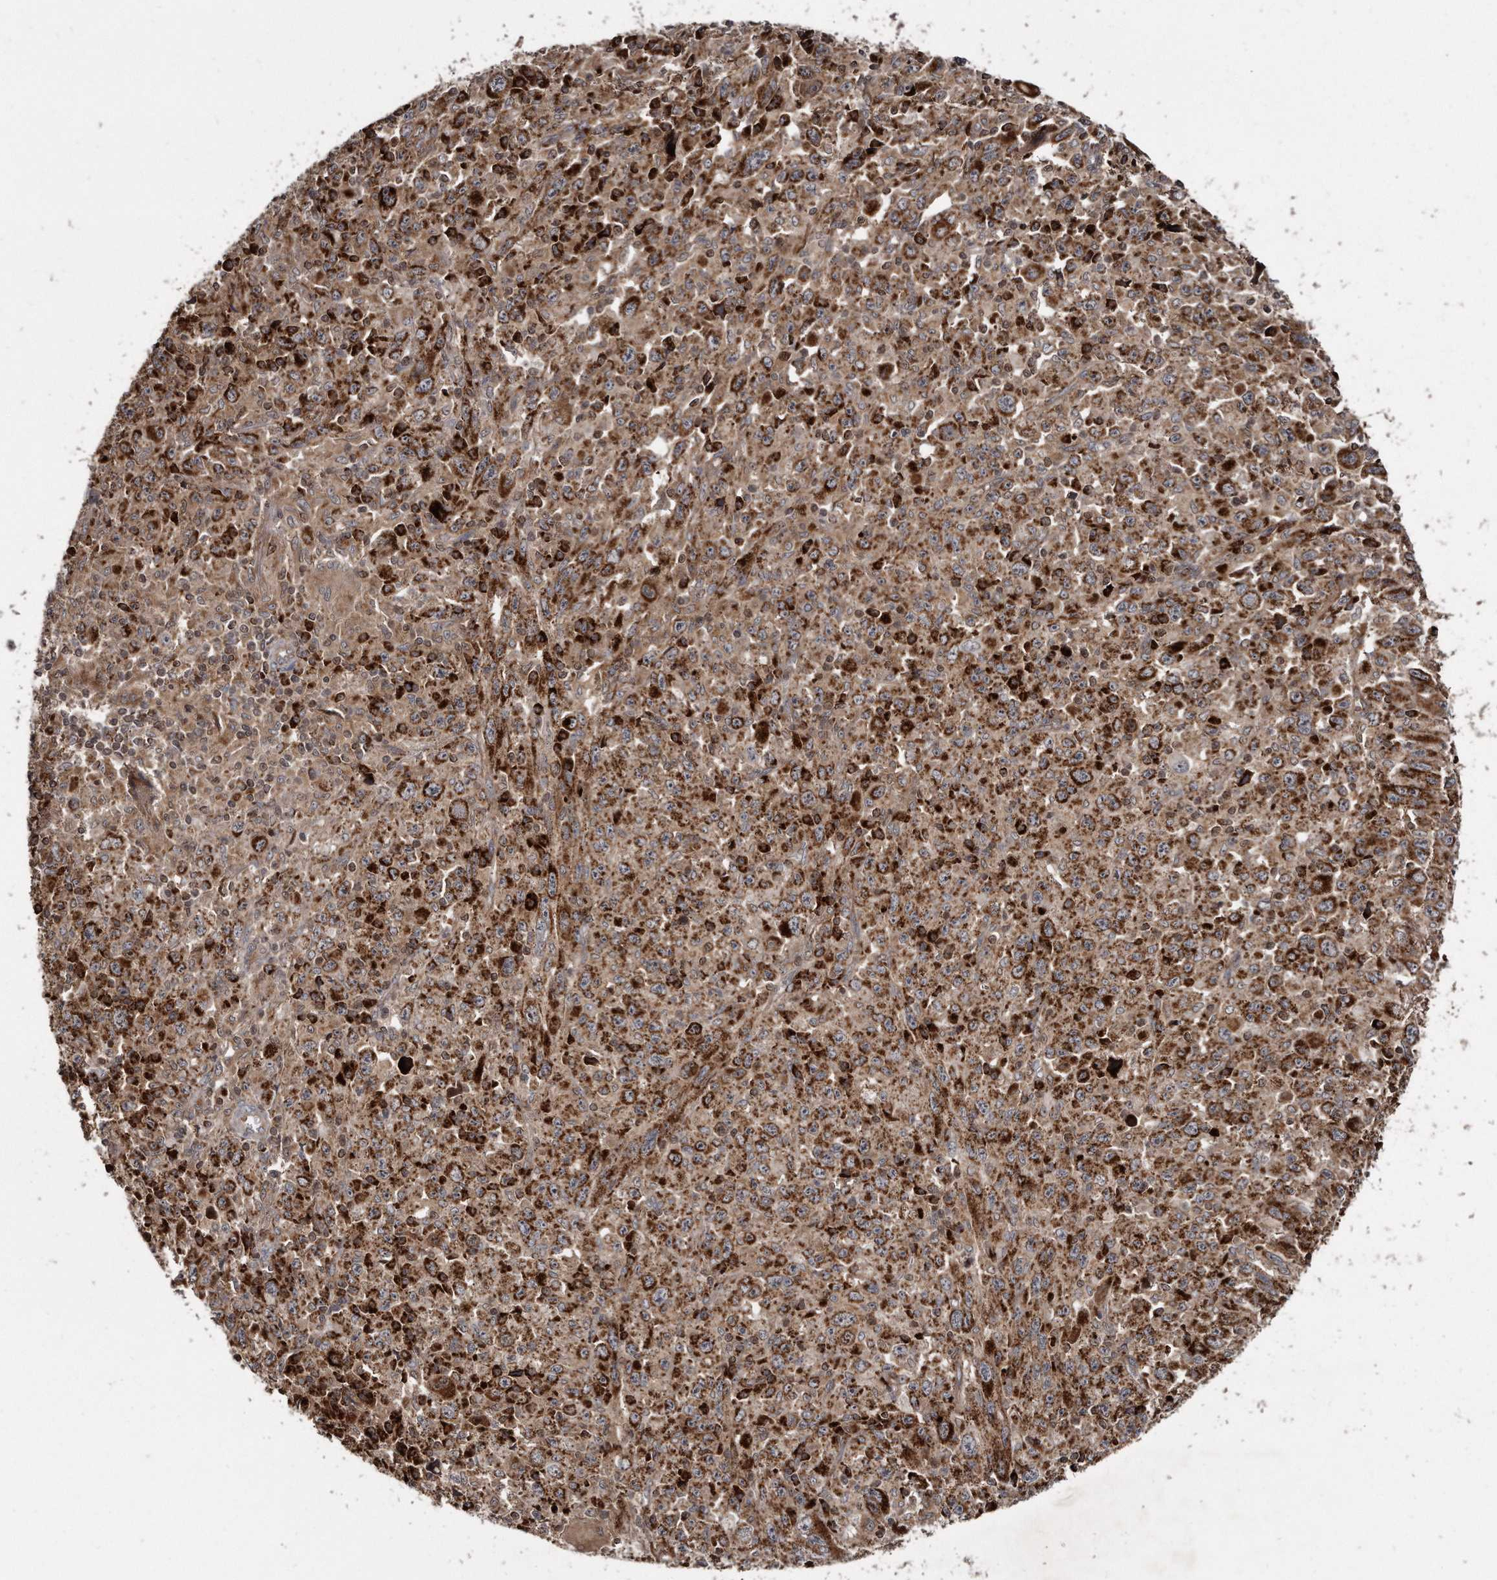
{"staining": {"intensity": "moderate", "quantity": ">75%", "location": "cytoplasmic/membranous,nuclear"}, "tissue": "melanoma", "cell_type": "Tumor cells", "image_type": "cancer", "snomed": [{"axis": "morphology", "description": "Malignant melanoma, Metastatic site"}, {"axis": "topography", "description": "Skin"}], "caption": "An image of malignant melanoma (metastatic site) stained for a protein shows moderate cytoplasmic/membranous and nuclear brown staining in tumor cells.", "gene": "FAM136A", "patient": {"sex": "female", "age": 56}}